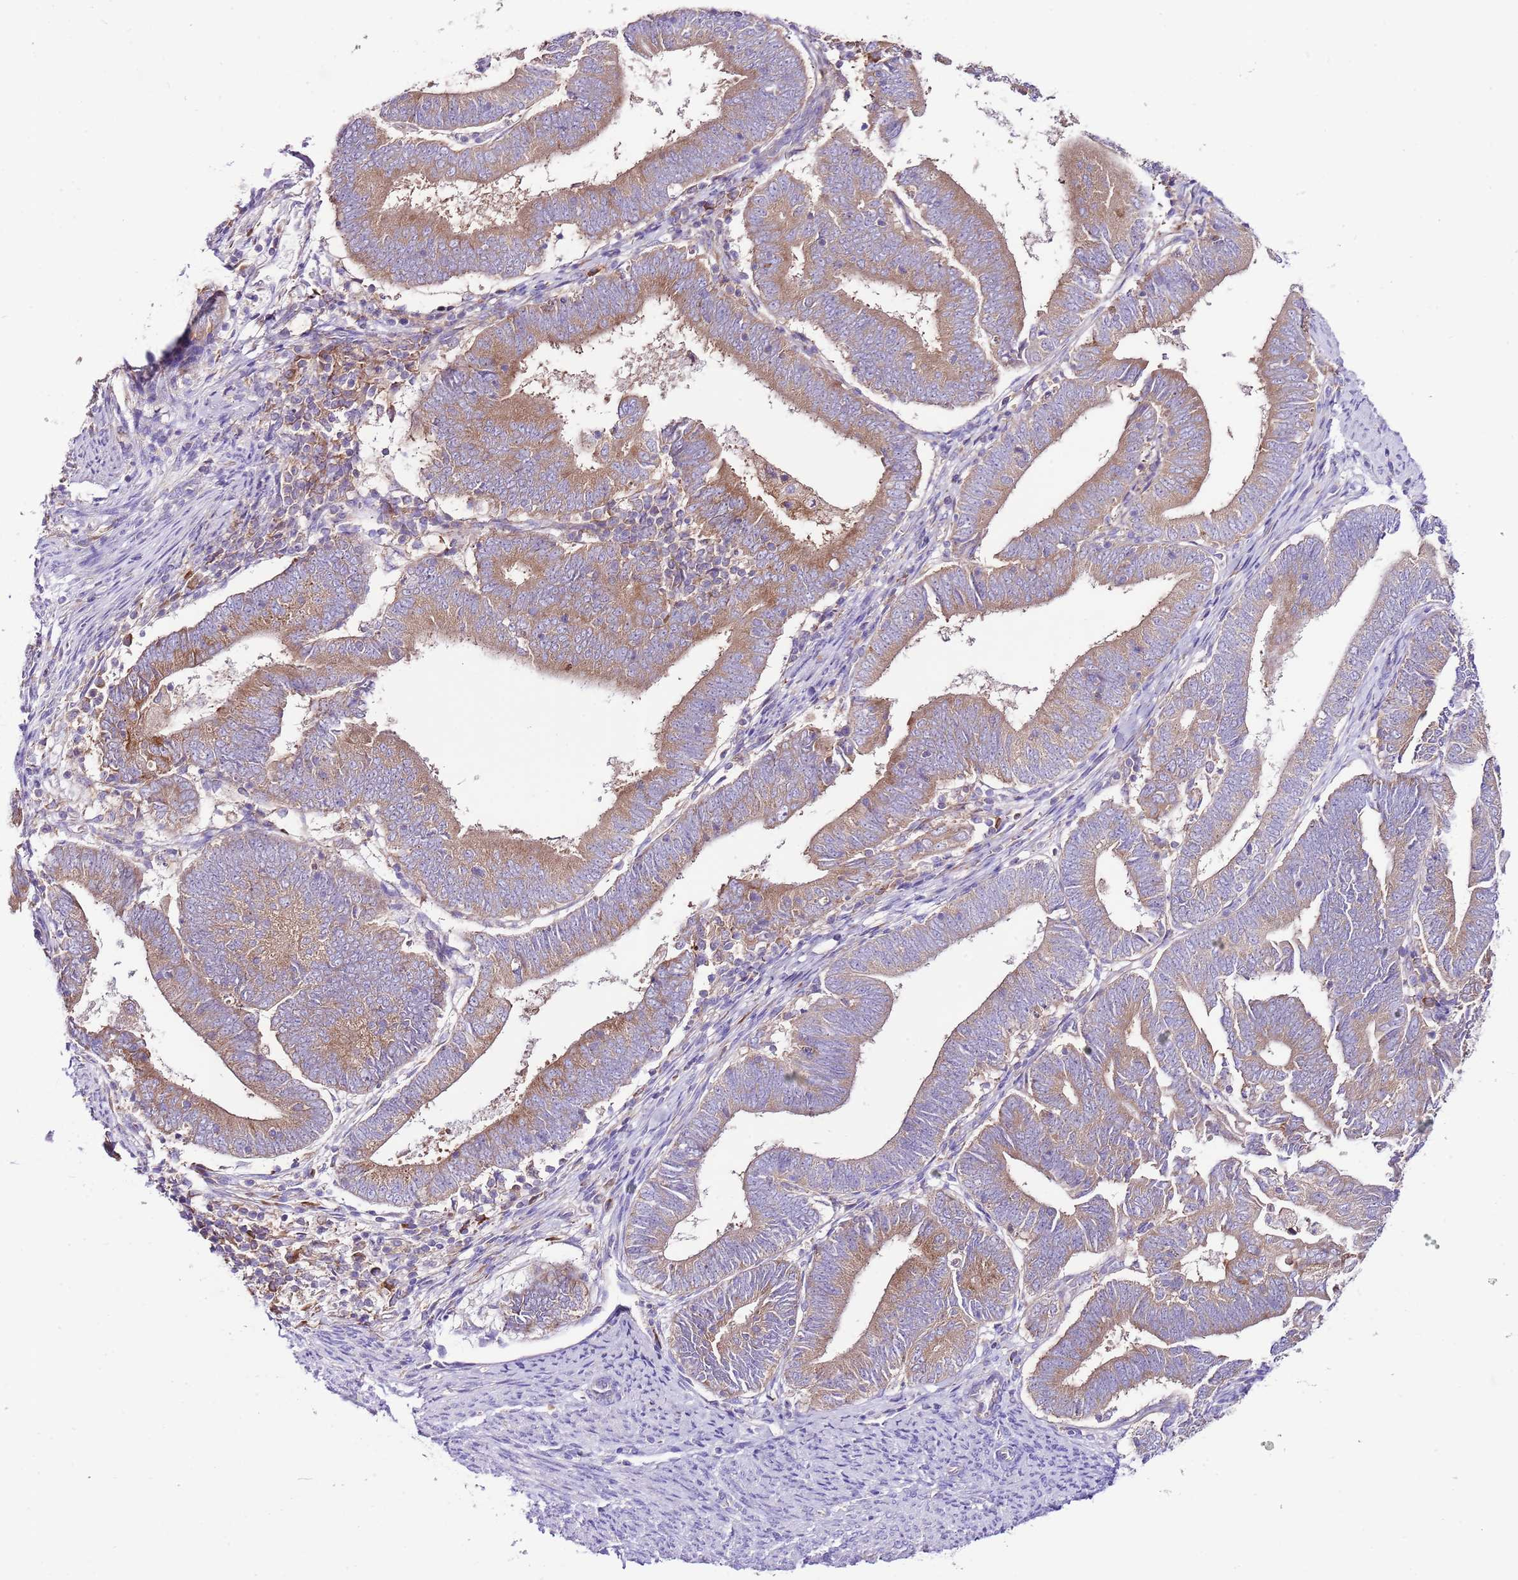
{"staining": {"intensity": "moderate", "quantity": ">75%", "location": "cytoplasmic/membranous"}, "tissue": "endometrial cancer", "cell_type": "Tumor cells", "image_type": "cancer", "snomed": [{"axis": "morphology", "description": "Adenocarcinoma, NOS"}, {"axis": "topography", "description": "Endometrium"}], "caption": "A high-resolution photomicrograph shows immunohistochemistry staining of endometrial cancer (adenocarcinoma), which reveals moderate cytoplasmic/membranous staining in approximately >75% of tumor cells.", "gene": "RPS10", "patient": {"sex": "female", "age": 70}}